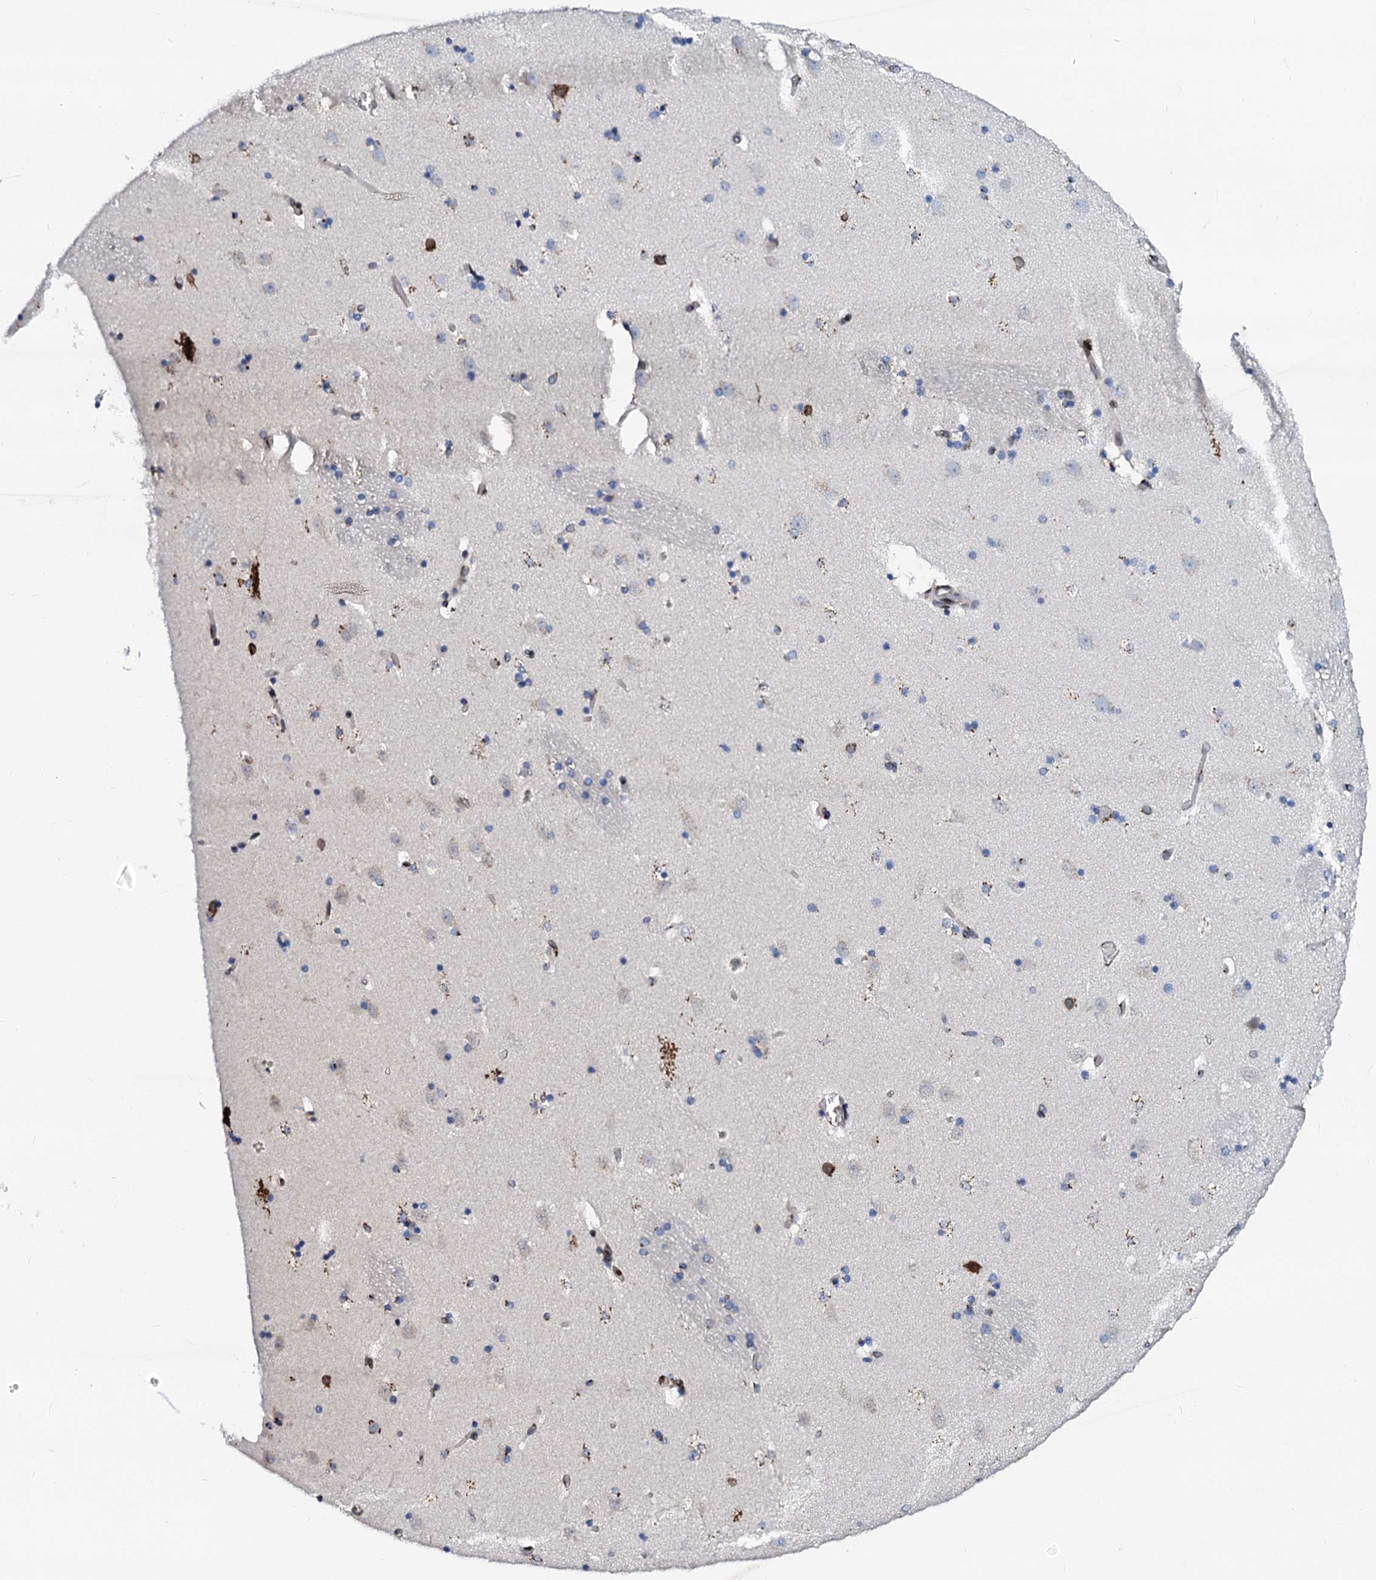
{"staining": {"intensity": "moderate", "quantity": "<25%", "location": "cytoplasmic/membranous"}, "tissue": "caudate", "cell_type": "Glial cells", "image_type": "normal", "snomed": [{"axis": "morphology", "description": "Normal tissue, NOS"}, {"axis": "topography", "description": "Lateral ventricle wall"}], "caption": "This is a histology image of immunohistochemistry (IHC) staining of normal caudate, which shows moderate expression in the cytoplasmic/membranous of glial cells.", "gene": "TMCO3", "patient": {"sex": "male", "age": 45}}